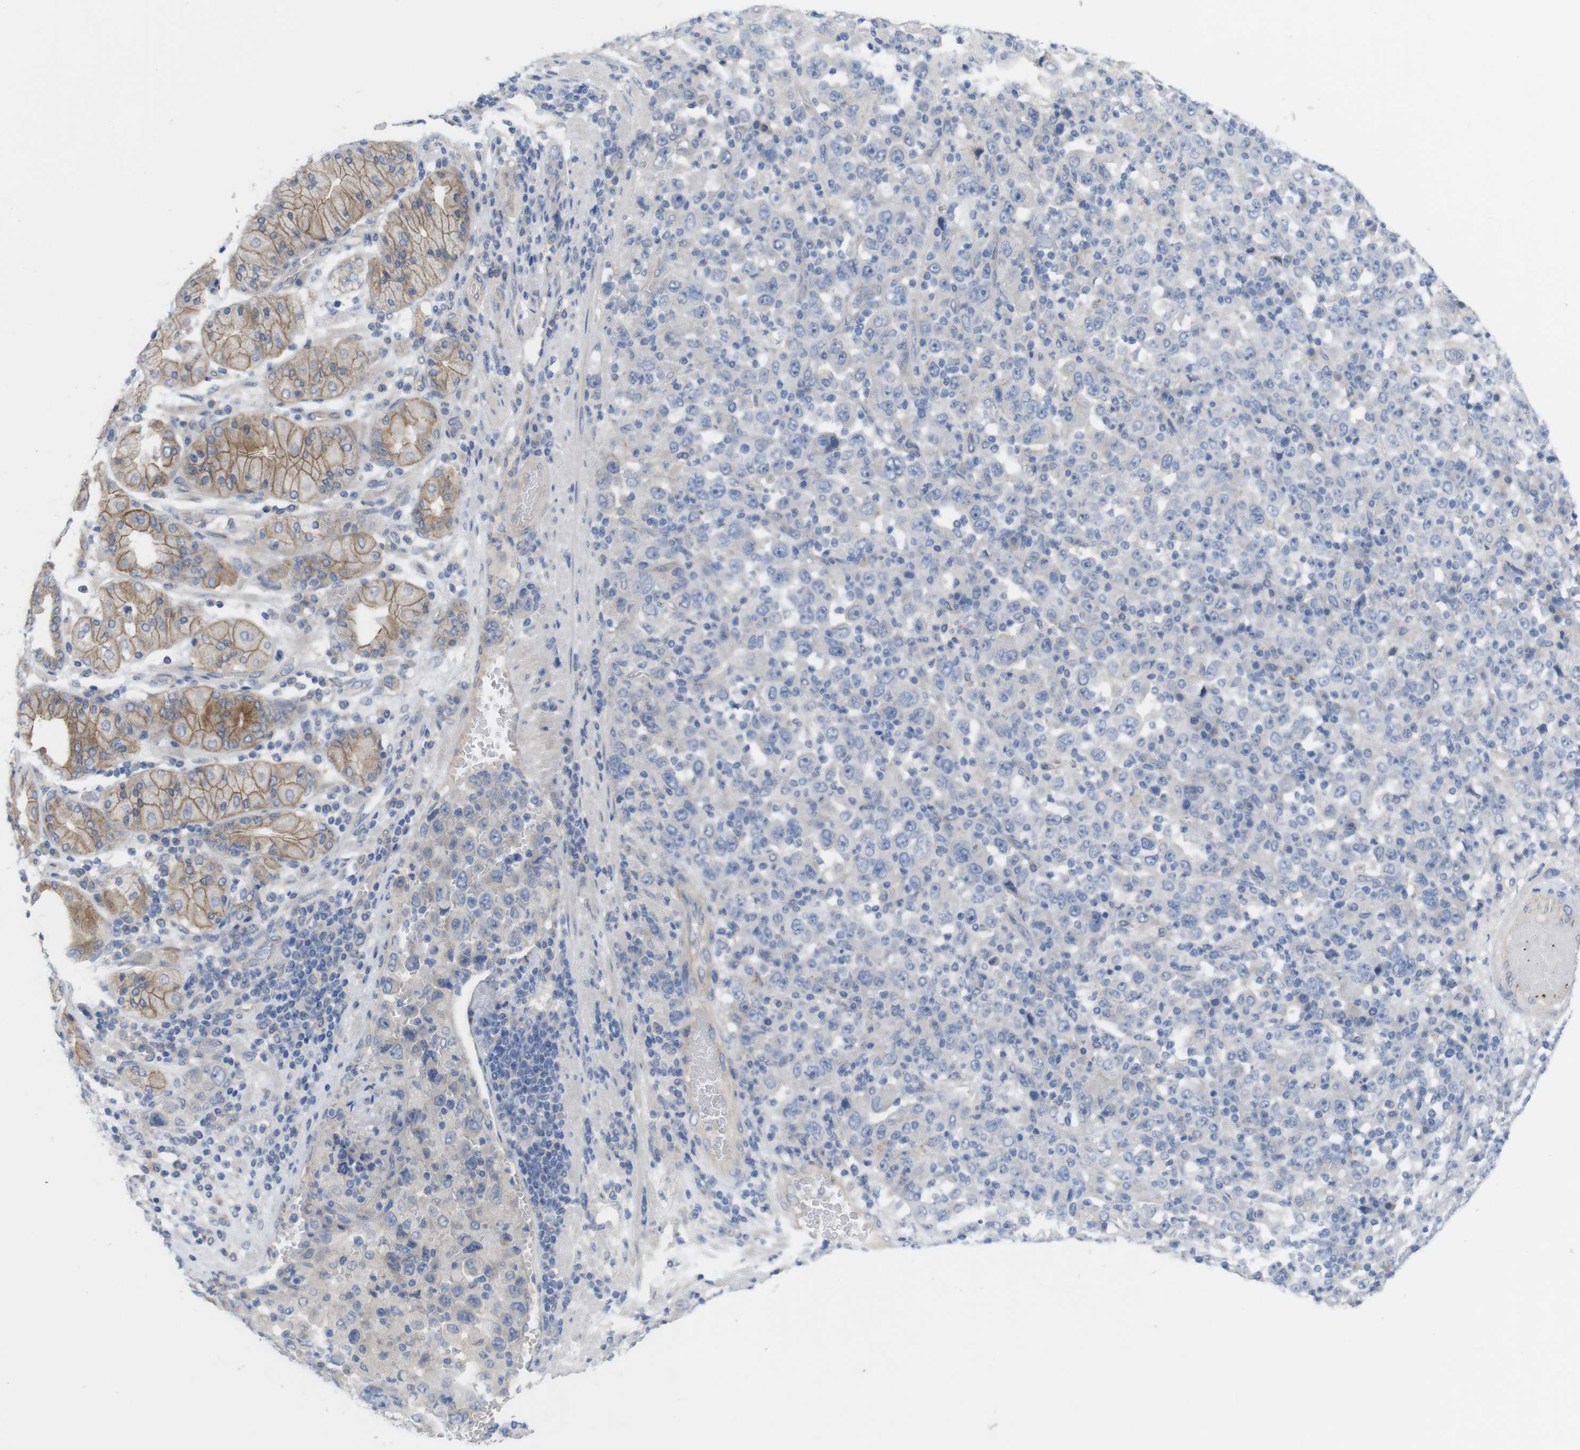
{"staining": {"intensity": "negative", "quantity": "none", "location": "none"}, "tissue": "stomach cancer", "cell_type": "Tumor cells", "image_type": "cancer", "snomed": [{"axis": "morphology", "description": "Normal tissue, NOS"}, {"axis": "morphology", "description": "Adenocarcinoma, NOS"}, {"axis": "topography", "description": "Stomach, upper"}, {"axis": "topography", "description": "Stomach"}], "caption": "Tumor cells show no significant positivity in stomach adenocarcinoma.", "gene": "KIDINS220", "patient": {"sex": "male", "age": 59}}